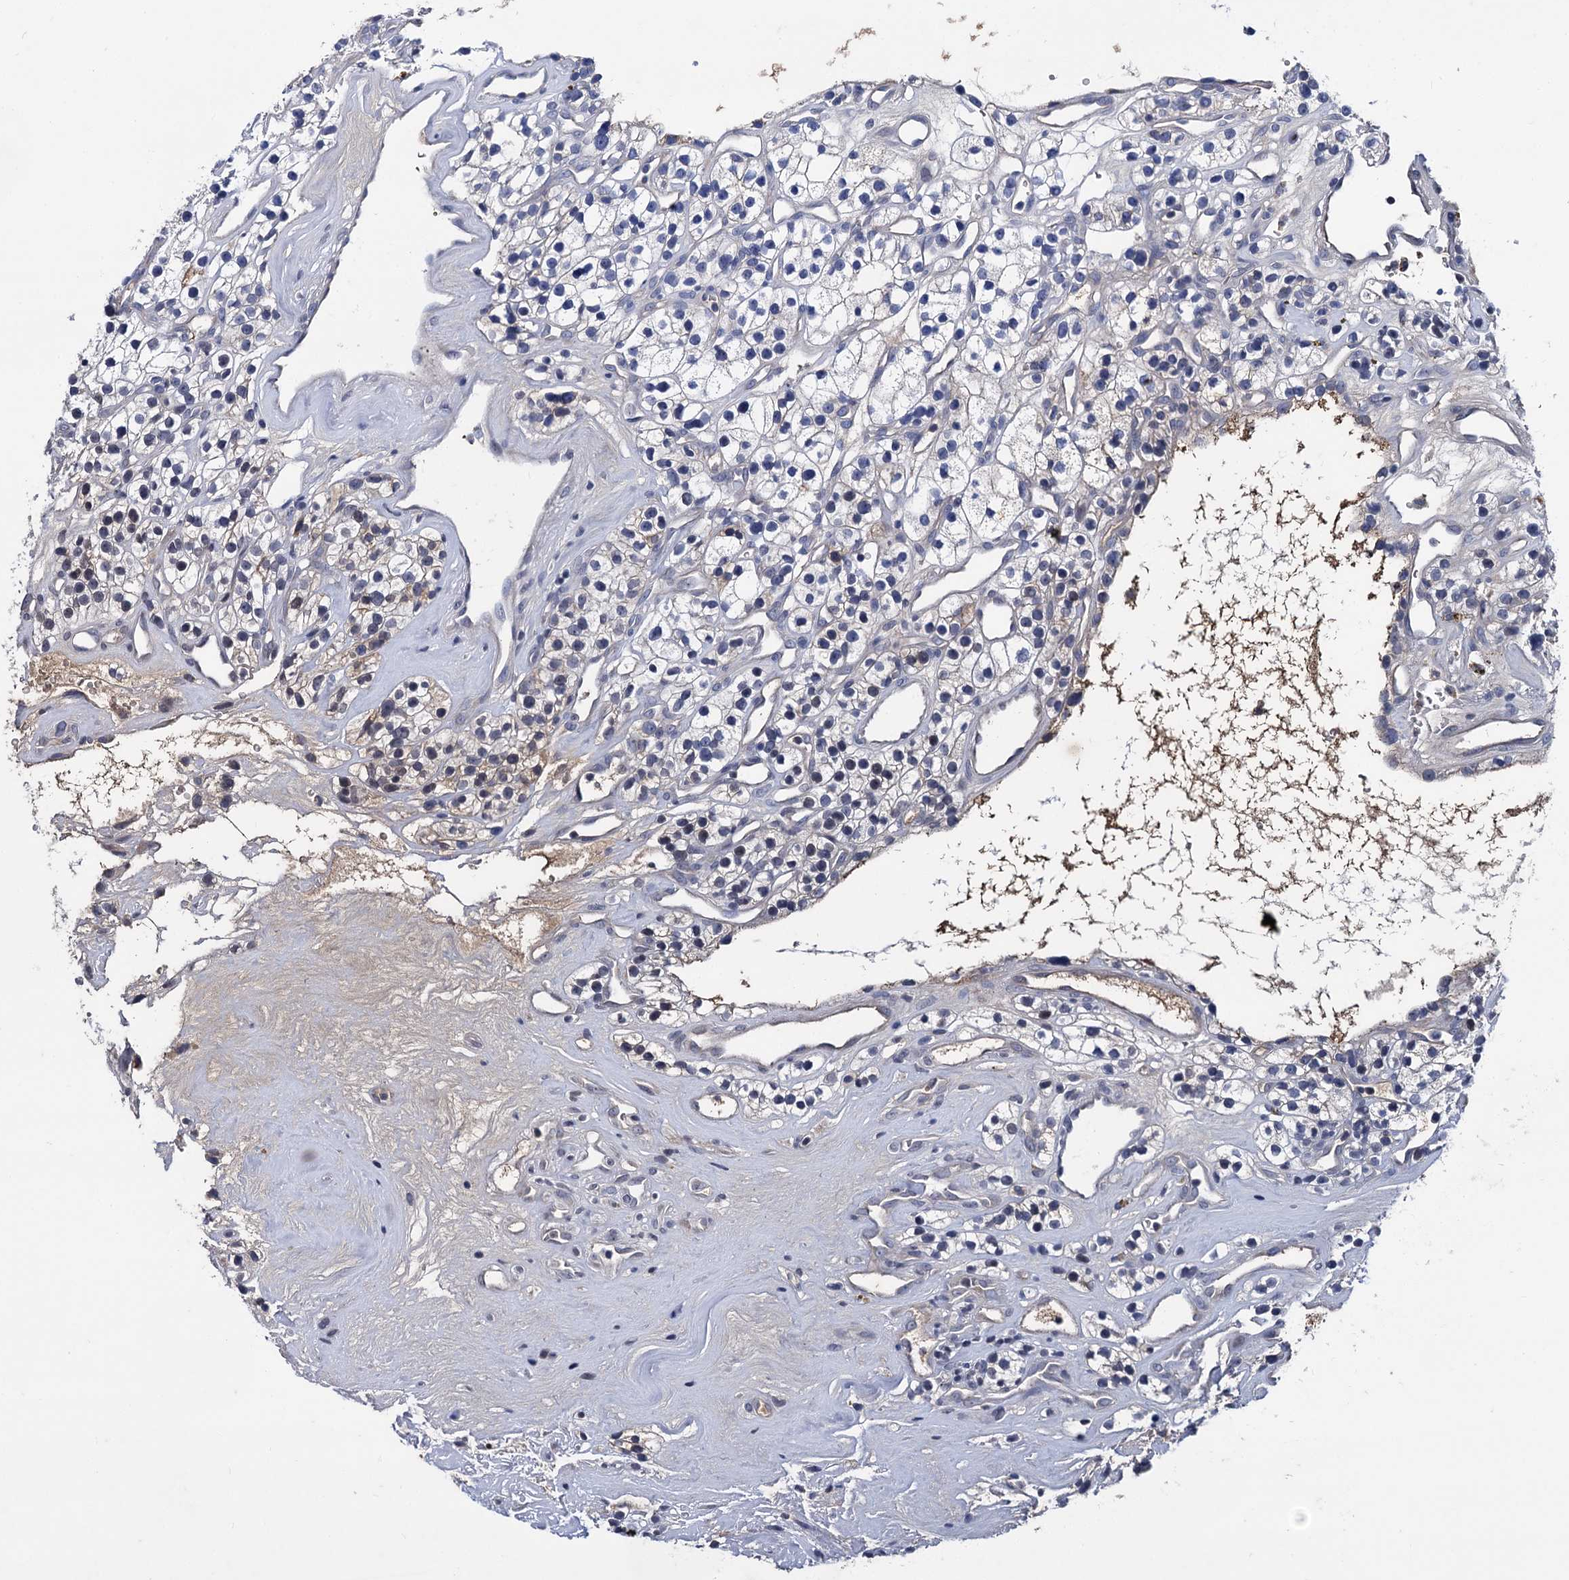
{"staining": {"intensity": "negative", "quantity": "none", "location": "none"}, "tissue": "renal cancer", "cell_type": "Tumor cells", "image_type": "cancer", "snomed": [{"axis": "morphology", "description": "Adenocarcinoma, NOS"}, {"axis": "topography", "description": "Kidney"}], "caption": "Tumor cells are negative for brown protein staining in adenocarcinoma (renal).", "gene": "TMEM72", "patient": {"sex": "female", "age": 57}}